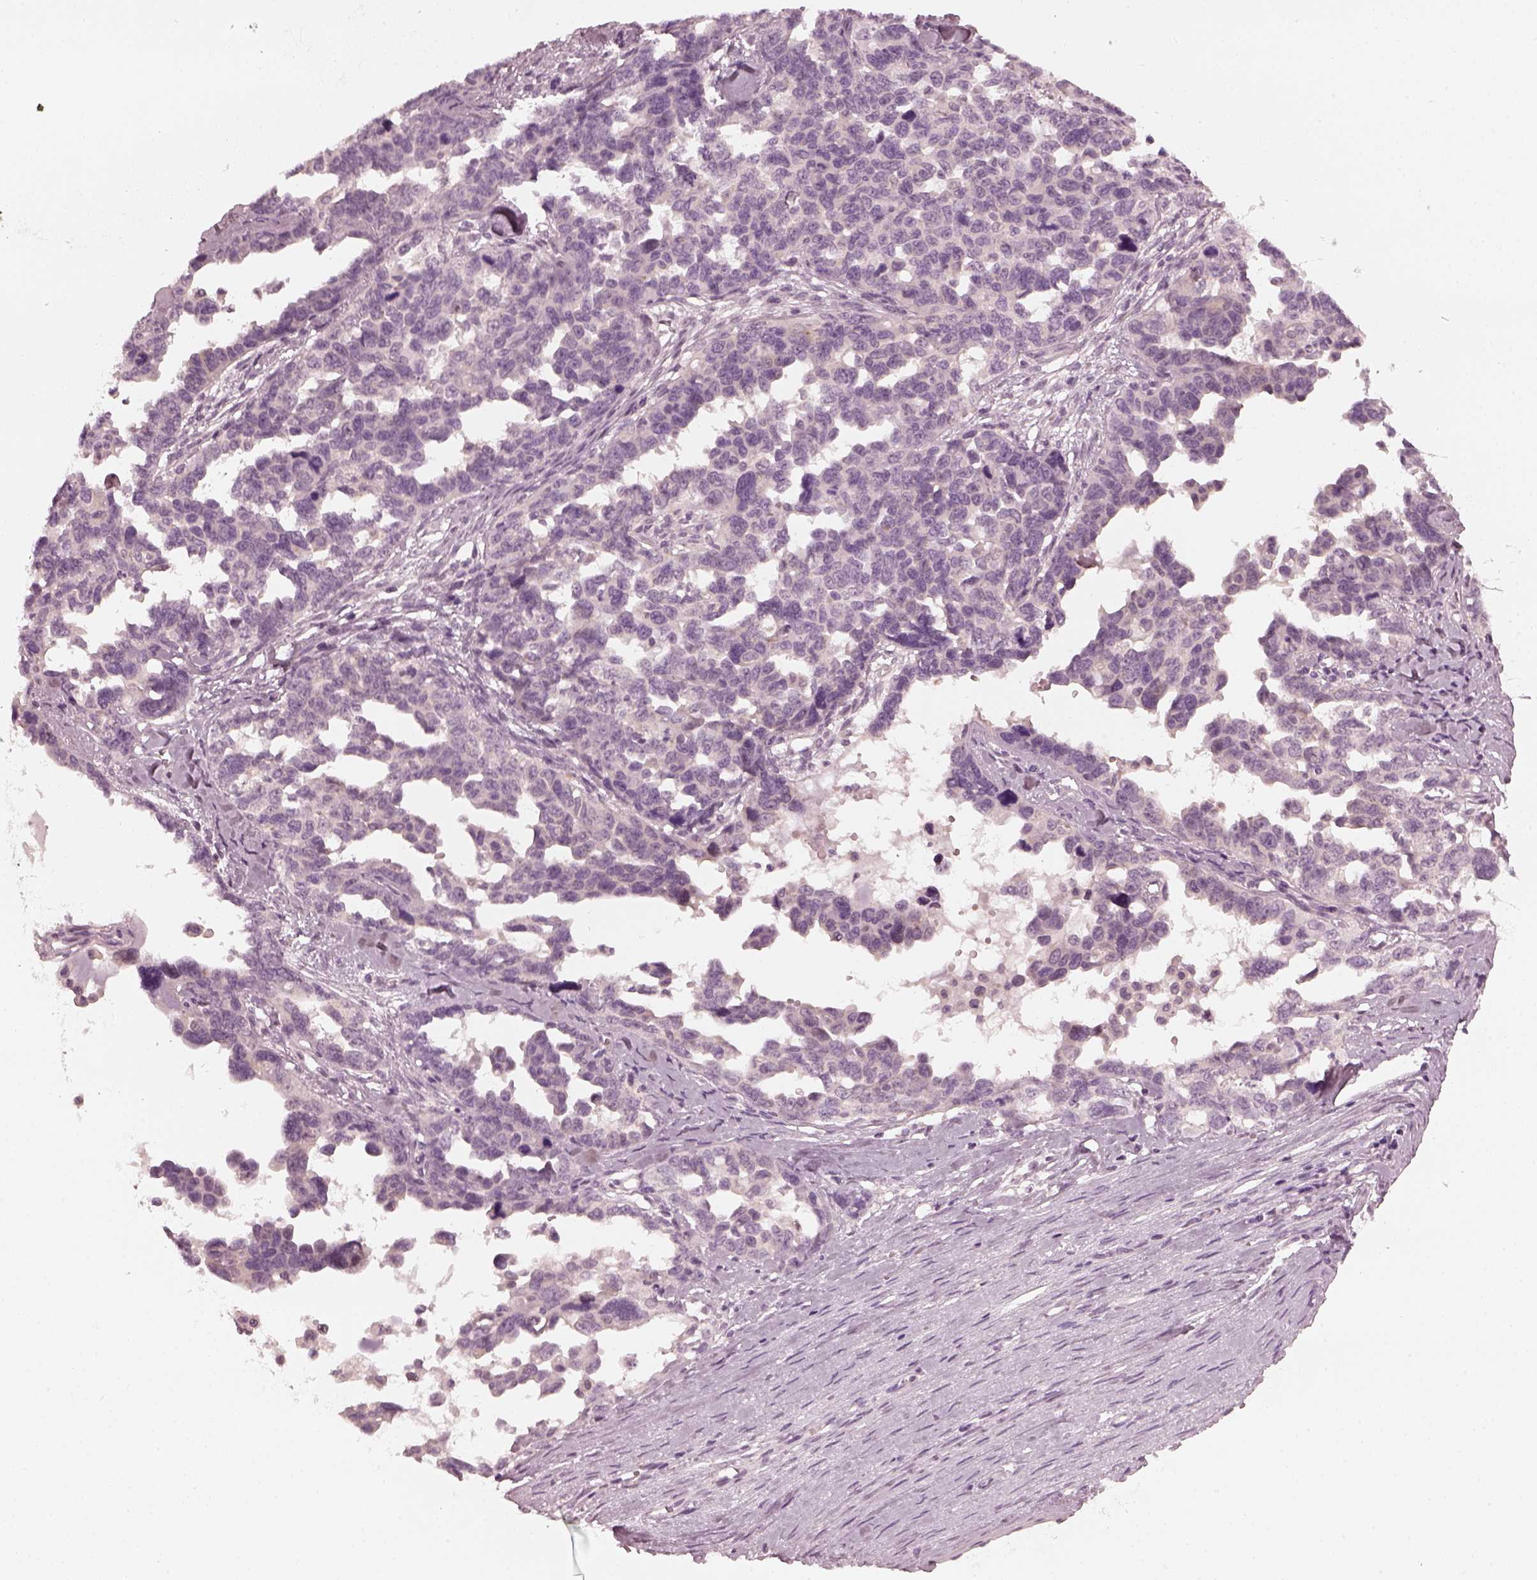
{"staining": {"intensity": "negative", "quantity": "none", "location": "none"}, "tissue": "ovarian cancer", "cell_type": "Tumor cells", "image_type": "cancer", "snomed": [{"axis": "morphology", "description": "Cystadenocarcinoma, serous, NOS"}, {"axis": "topography", "description": "Ovary"}], "caption": "The micrograph reveals no staining of tumor cells in ovarian cancer.", "gene": "CCDC170", "patient": {"sex": "female", "age": 69}}